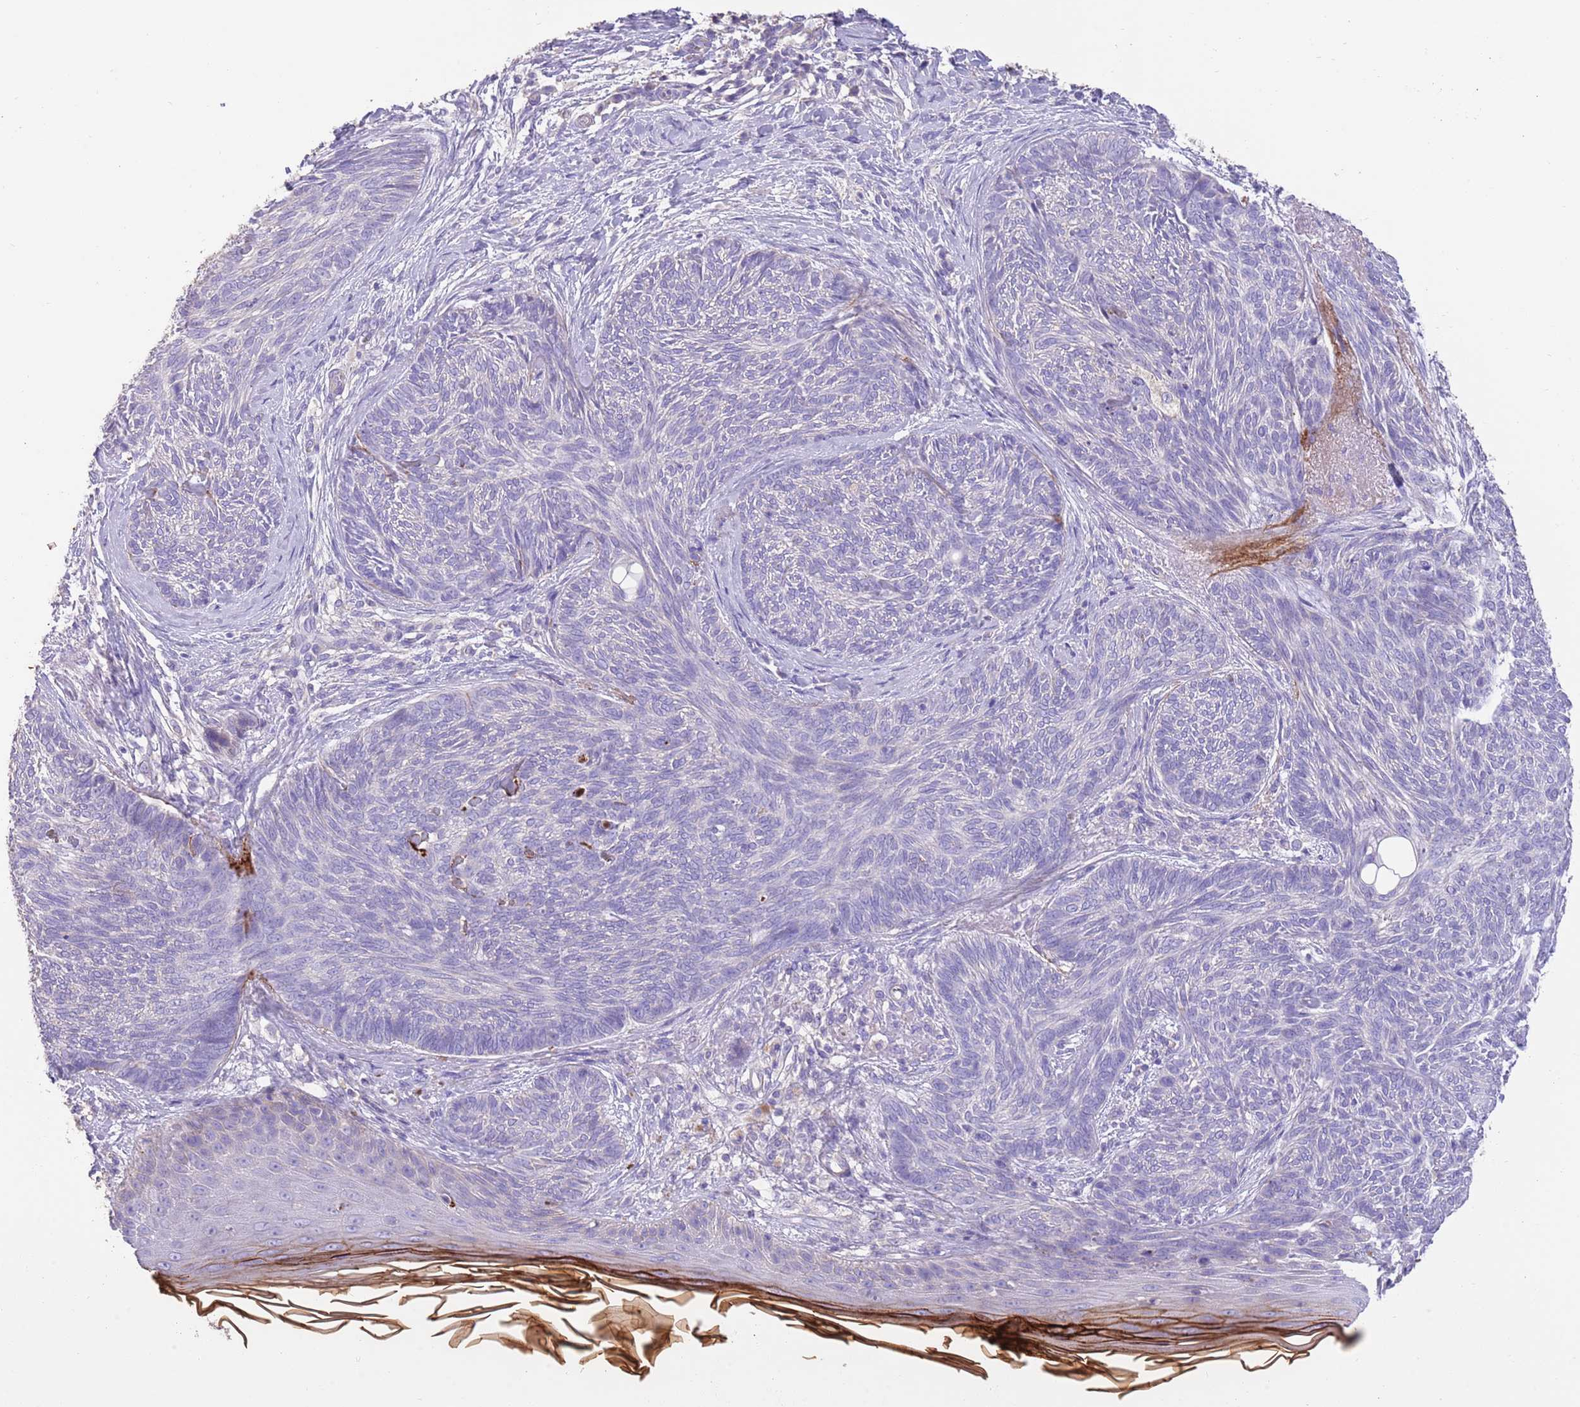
{"staining": {"intensity": "negative", "quantity": "none", "location": "none"}, "tissue": "skin cancer", "cell_type": "Tumor cells", "image_type": "cancer", "snomed": [{"axis": "morphology", "description": "Basal cell carcinoma"}, {"axis": "topography", "description": "Skin"}], "caption": "Skin cancer (basal cell carcinoma) was stained to show a protein in brown. There is no significant positivity in tumor cells.", "gene": "SFTPA1", "patient": {"sex": "male", "age": 73}}